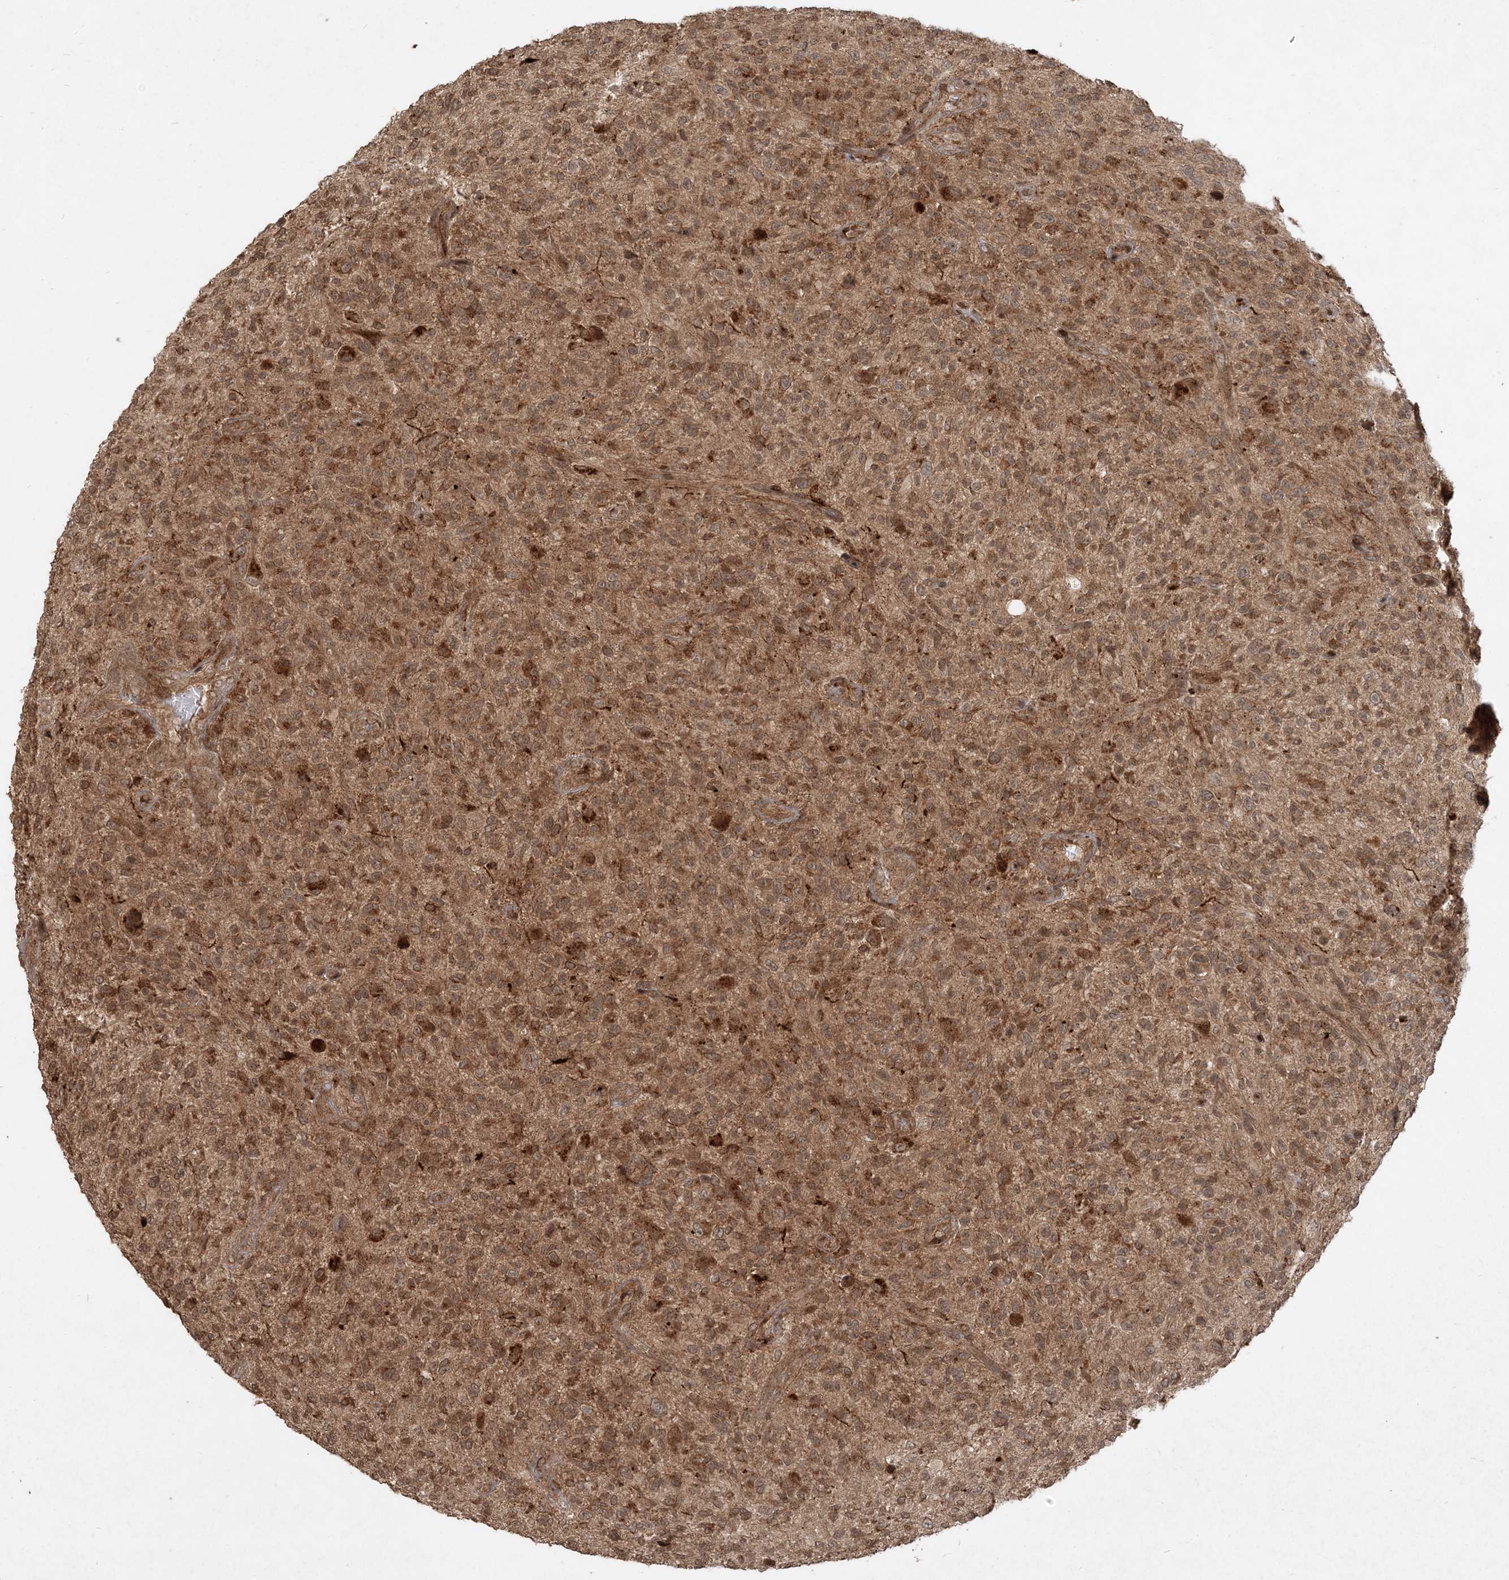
{"staining": {"intensity": "moderate", "quantity": ">75%", "location": "cytoplasmic/membranous"}, "tissue": "glioma", "cell_type": "Tumor cells", "image_type": "cancer", "snomed": [{"axis": "morphology", "description": "Glioma, malignant, High grade"}, {"axis": "topography", "description": "Brain"}], "caption": "Glioma stained for a protein demonstrates moderate cytoplasmic/membranous positivity in tumor cells. (Brightfield microscopy of DAB IHC at high magnification).", "gene": "NARS1", "patient": {"sex": "male", "age": 47}}